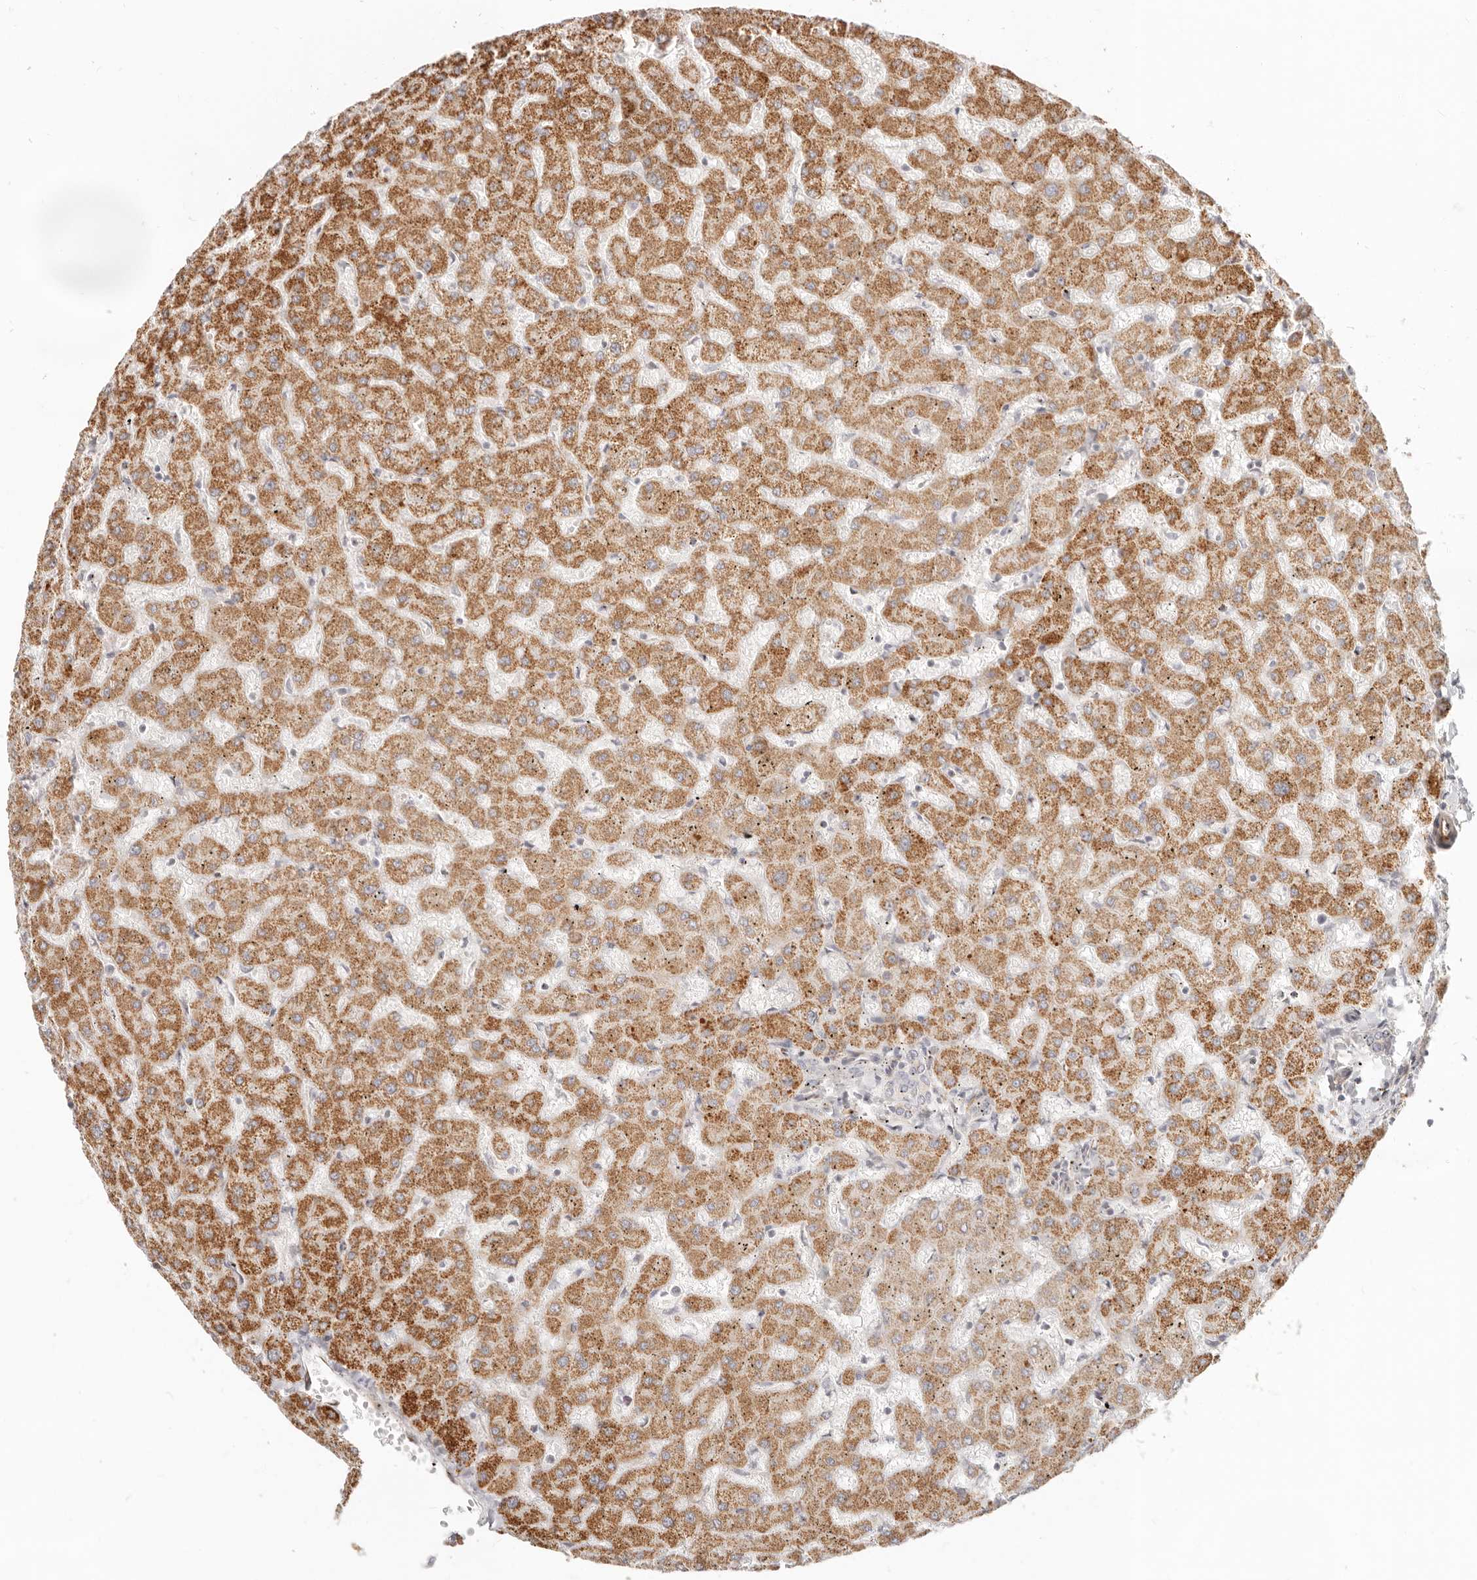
{"staining": {"intensity": "negative", "quantity": "none", "location": "none"}, "tissue": "liver", "cell_type": "Cholangiocytes", "image_type": "normal", "snomed": [{"axis": "morphology", "description": "Normal tissue, NOS"}, {"axis": "topography", "description": "Liver"}], "caption": "The micrograph reveals no staining of cholangiocytes in unremarkable liver.", "gene": "SASS6", "patient": {"sex": "female", "age": 63}}